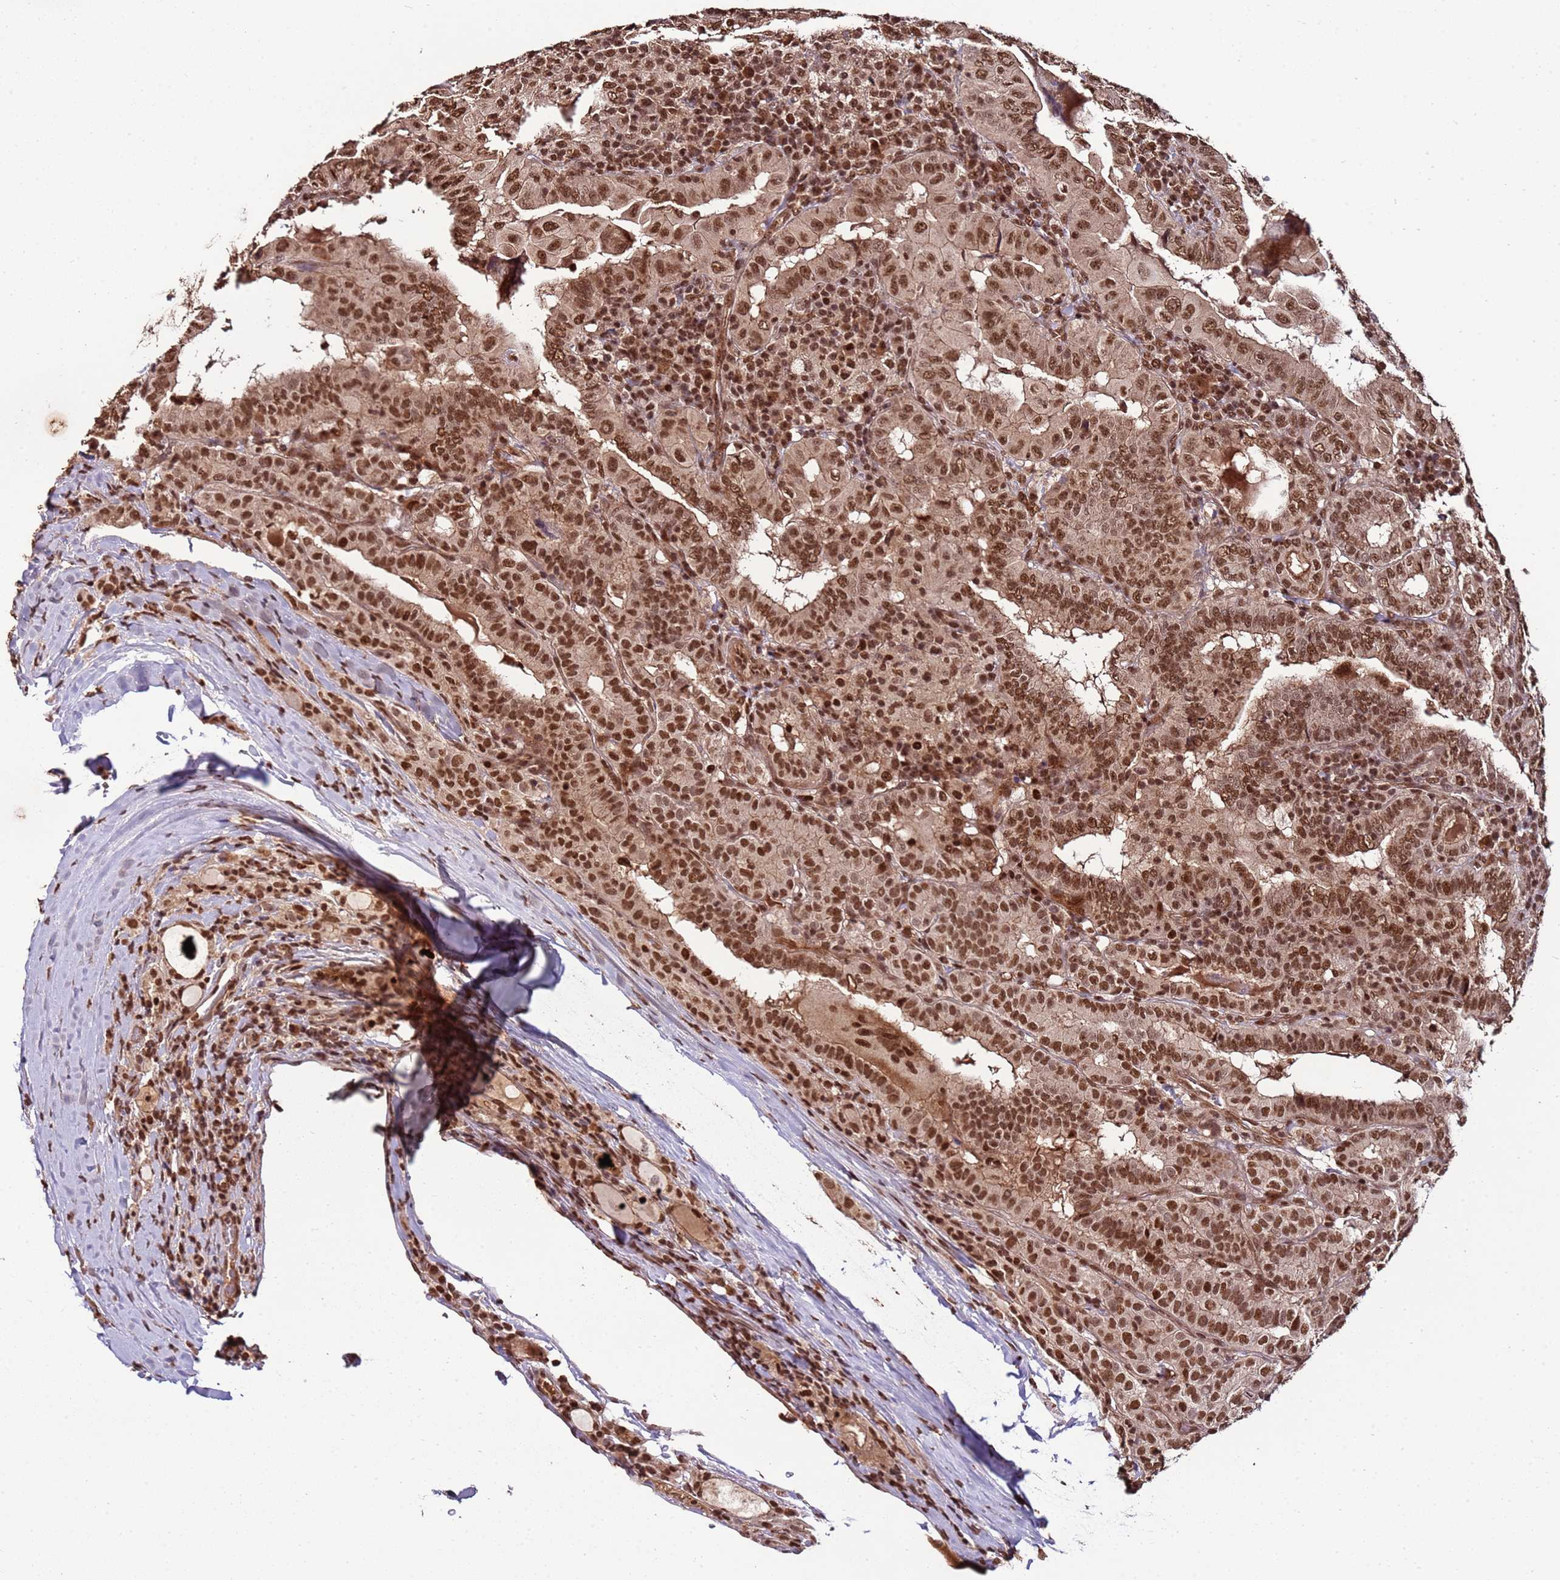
{"staining": {"intensity": "strong", "quantity": ">75%", "location": "nuclear"}, "tissue": "thyroid cancer", "cell_type": "Tumor cells", "image_type": "cancer", "snomed": [{"axis": "morphology", "description": "Papillary adenocarcinoma, NOS"}, {"axis": "topography", "description": "Thyroid gland"}], "caption": "IHC (DAB) staining of thyroid papillary adenocarcinoma displays strong nuclear protein positivity in approximately >75% of tumor cells.", "gene": "ZBTB12", "patient": {"sex": "female", "age": 72}}